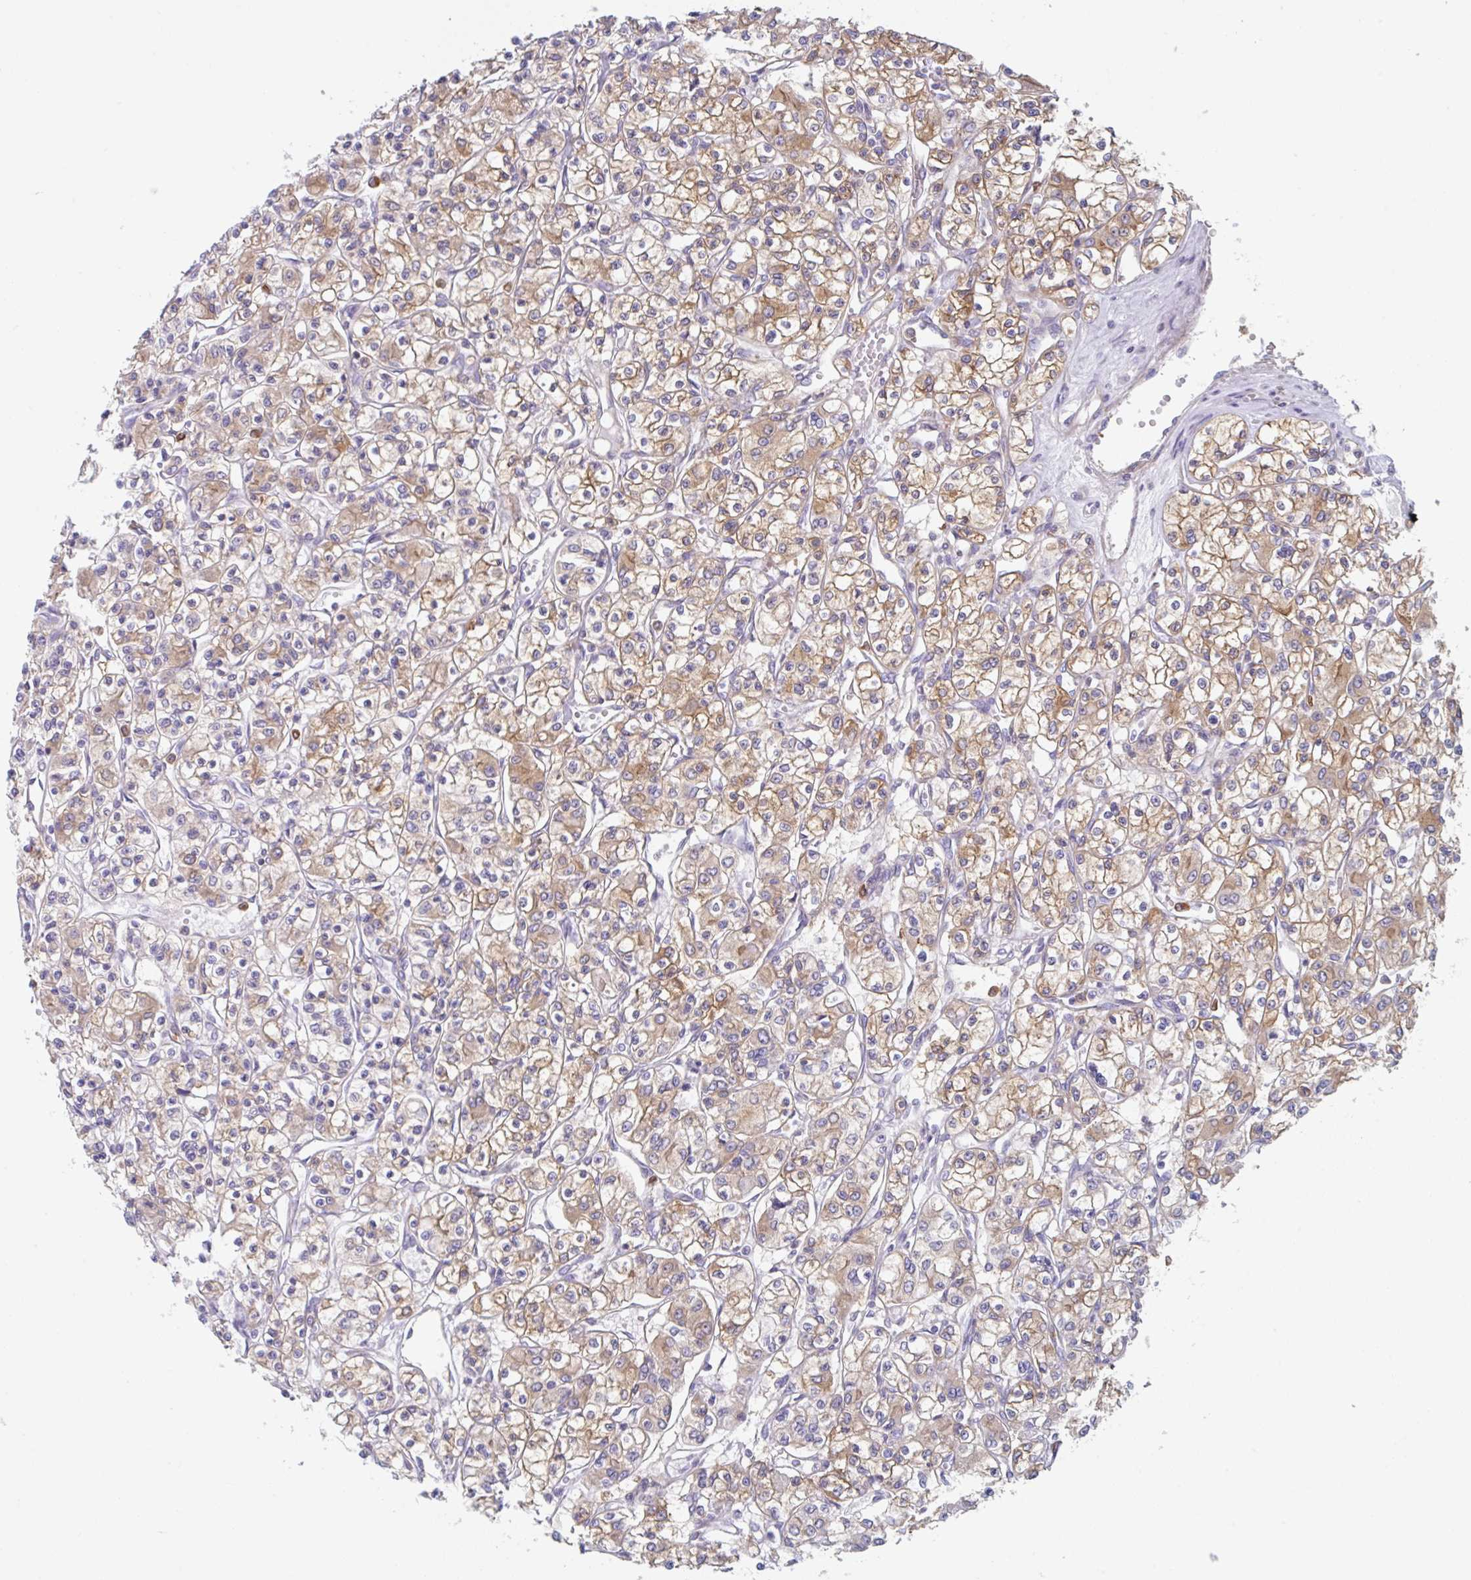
{"staining": {"intensity": "moderate", "quantity": ">75%", "location": "cytoplasmic/membranous"}, "tissue": "renal cancer", "cell_type": "Tumor cells", "image_type": "cancer", "snomed": [{"axis": "morphology", "description": "Adenocarcinoma, NOS"}, {"axis": "topography", "description": "Kidney"}], "caption": "Immunohistochemical staining of human renal cancer exhibits medium levels of moderate cytoplasmic/membranous protein staining in about >75% of tumor cells. Ihc stains the protein in brown and the nuclei are stained blue.", "gene": "AMPD2", "patient": {"sex": "female", "age": 59}}